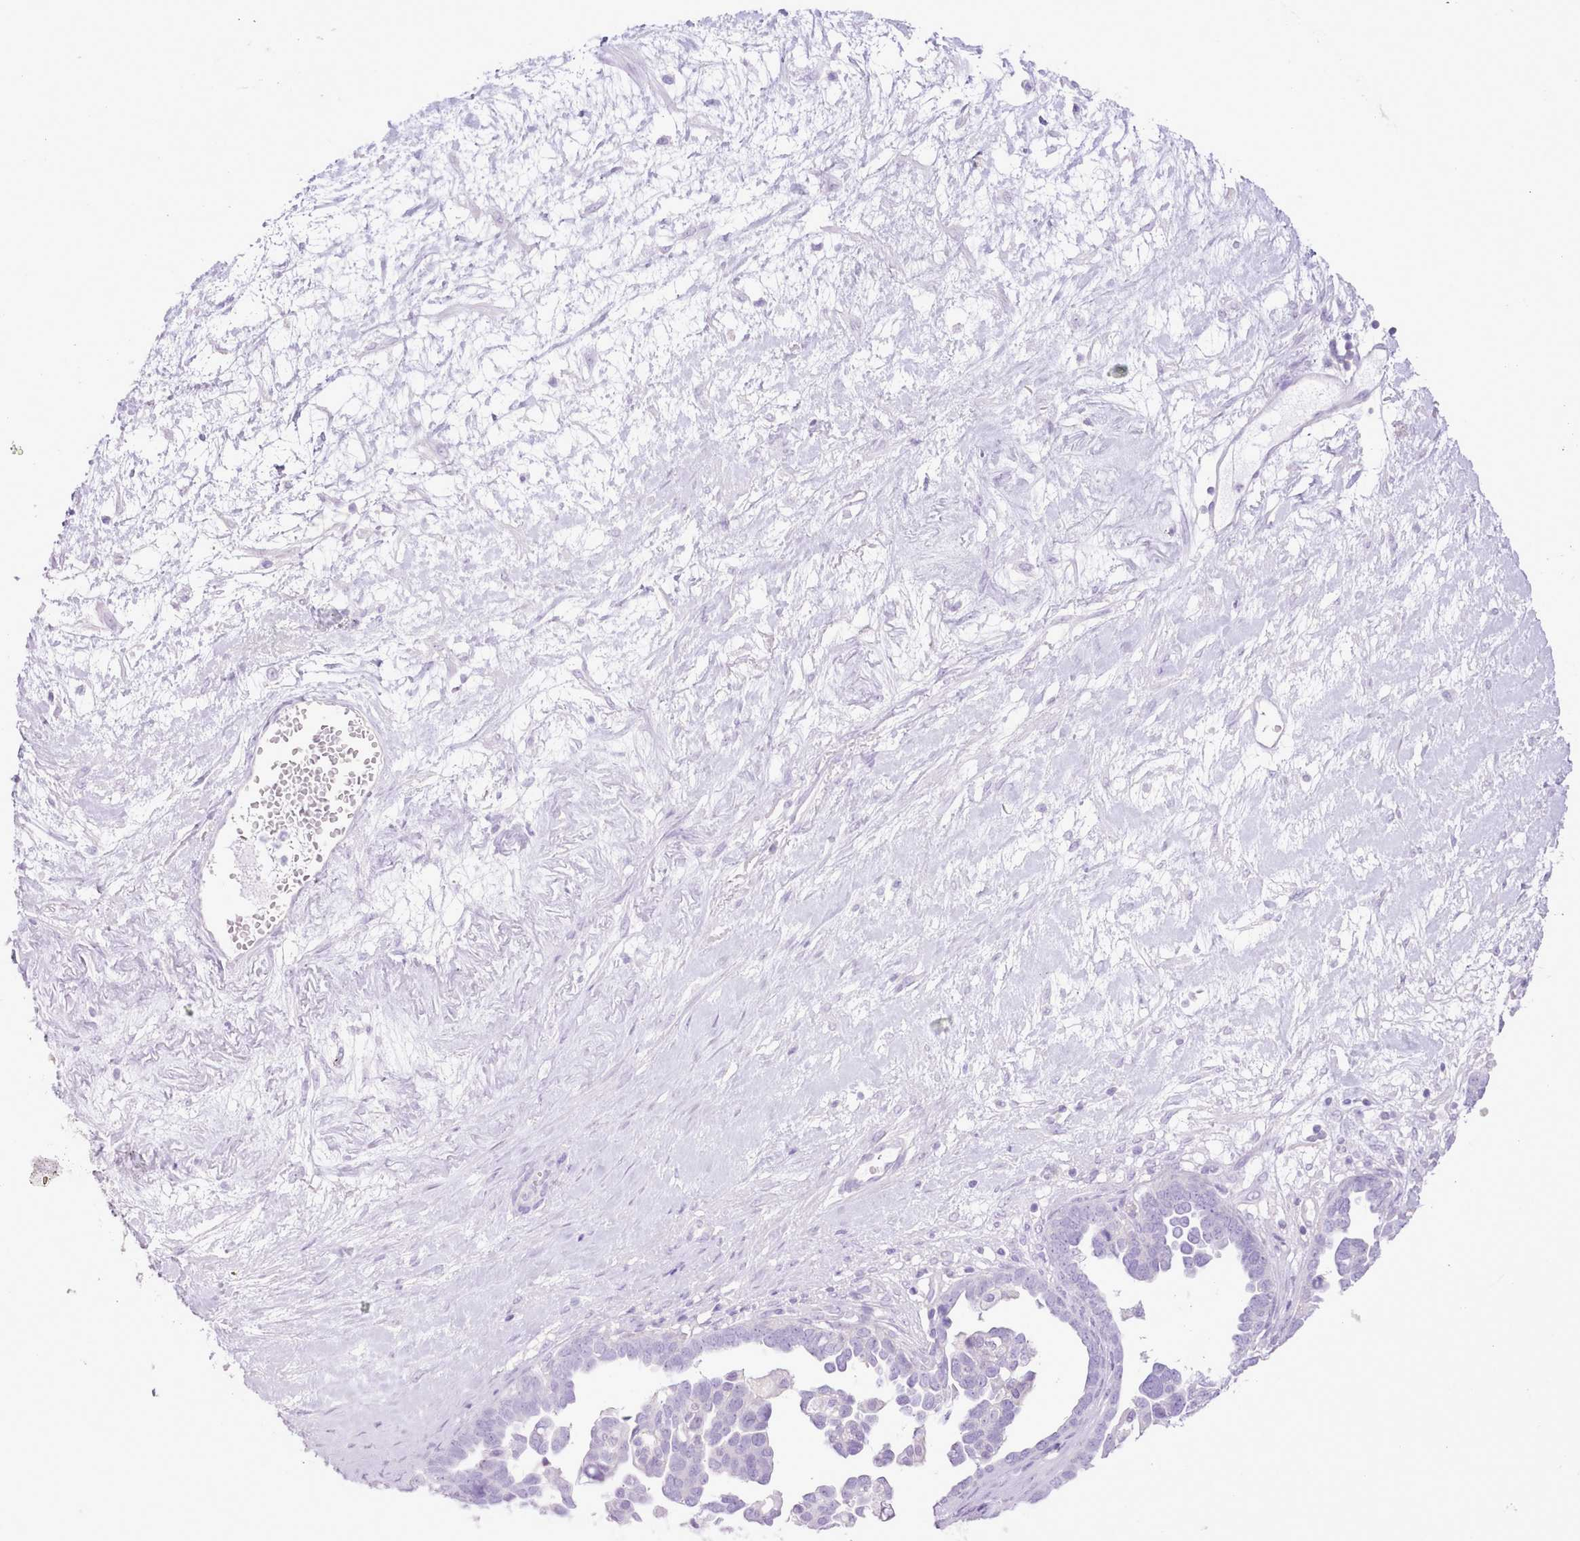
{"staining": {"intensity": "negative", "quantity": "none", "location": "none"}, "tissue": "ovarian cancer", "cell_type": "Tumor cells", "image_type": "cancer", "snomed": [{"axis": "morphology", "description": "Cystadenocarcinoma, serous, NOS"}, {"axis": "topography", "description": "Ovary"}], "caption": "Immunohistochemistry (IHC) micrograph of neoplastic tissue: serous cystadenocarcinoma (ovarian) stained with DAB (3,3'-diaminobenzidine) exhibits no significant protein staining in tumor cells.", "gene": "MDFI", "patient": {"sex": "female", "age": 54}}